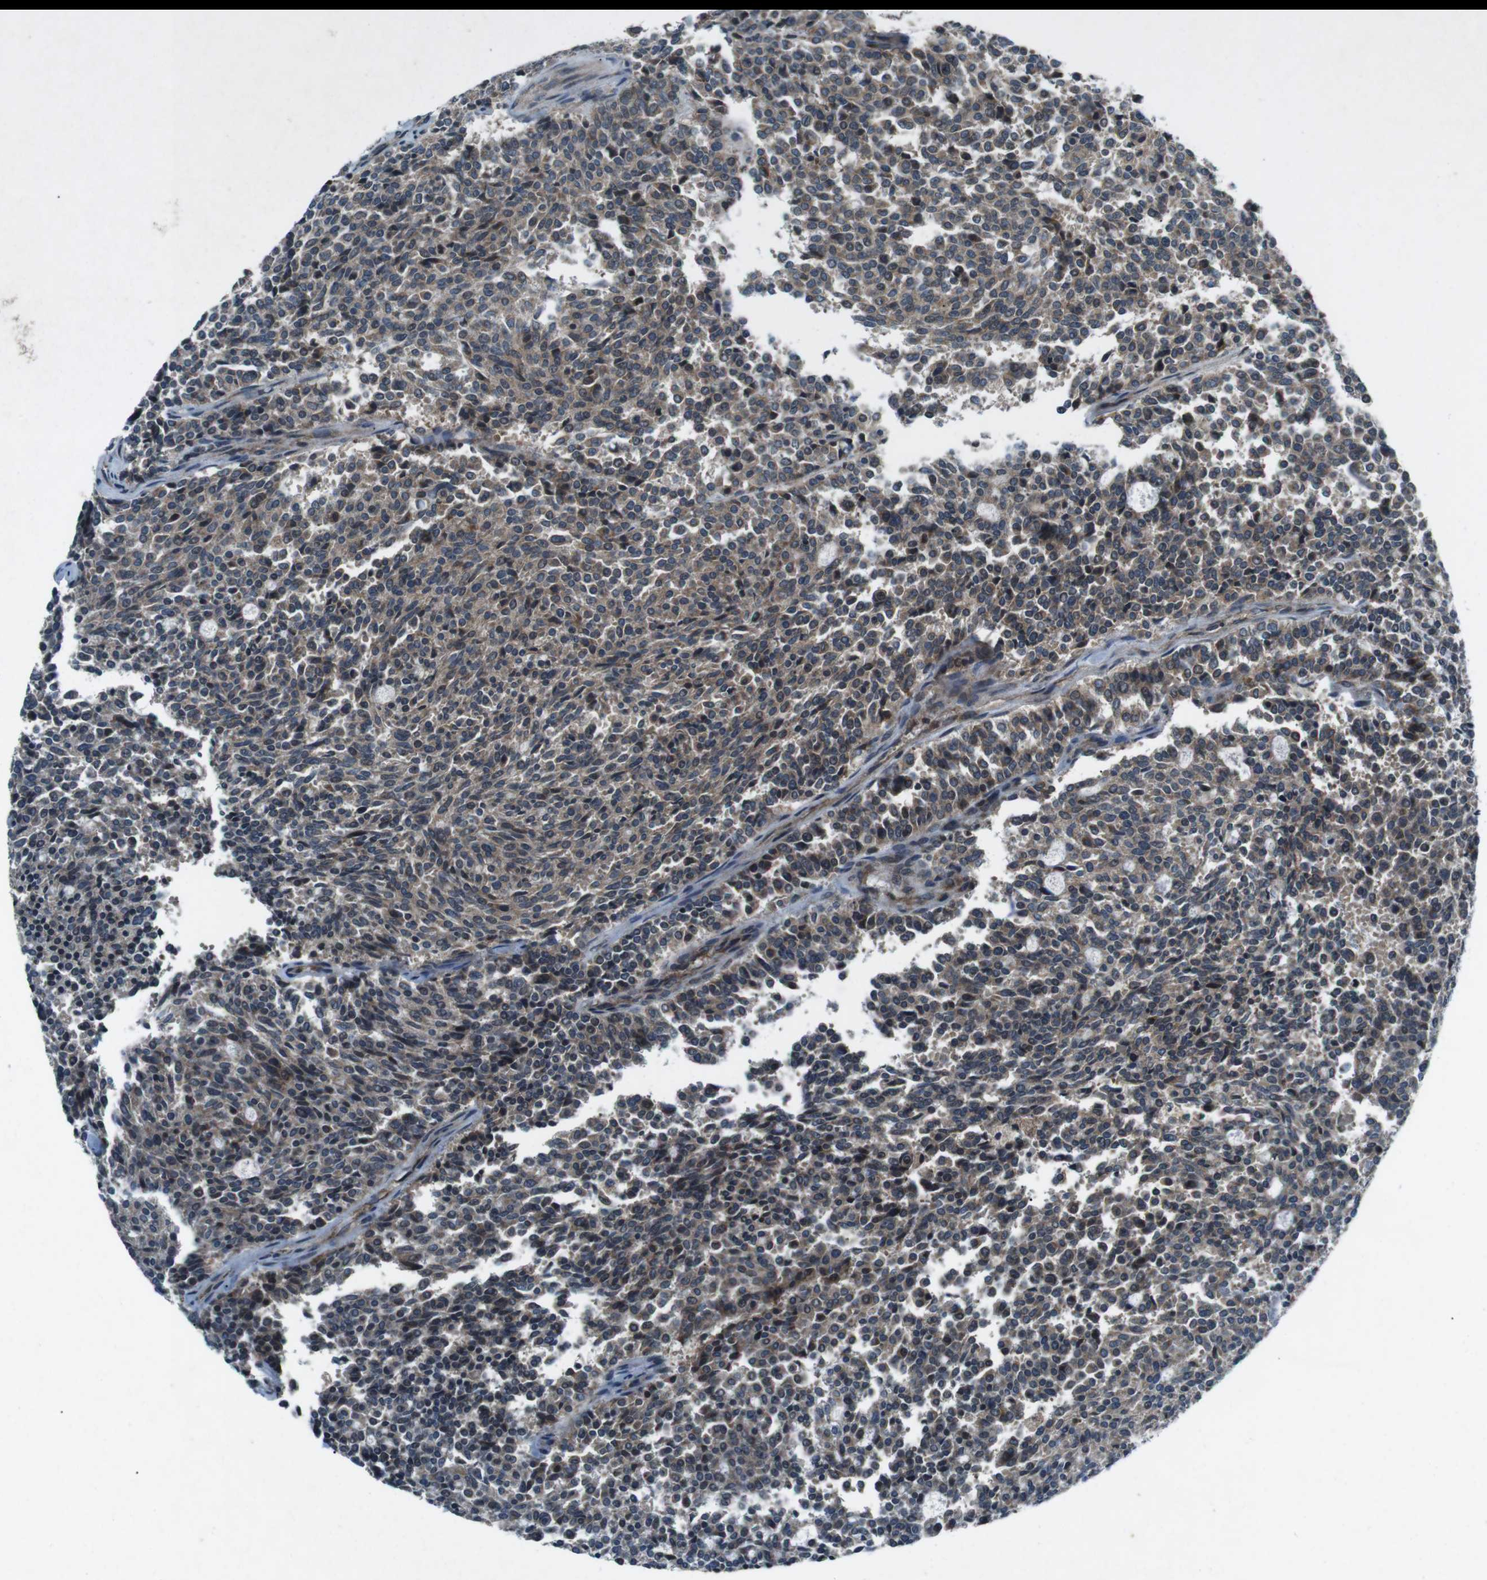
{"staining": {"intensity": "moderate", "quantity": "25%-75%", "location": "cytoplasmic/membranous"}, "tissue": "carcinoid", "cell_type": "Tumor cells", "image_type": "cancer", "snomed": [{"axis": "morphology", "description": "Carcinoid, malignant, NOS"}, {"axis": "topography", "description": "Pancreas"}], "caption": "Immunohistochemical staining of carcinoid displays medium levels of moderate cytoplasmic/membranous protein staining in approximately 25%-75% of tumor cells. The protein is shown in brown color, while the nuclei are stained blue.", "gene": "CDK16", "patient": {"sex": "female", "age": 54}}